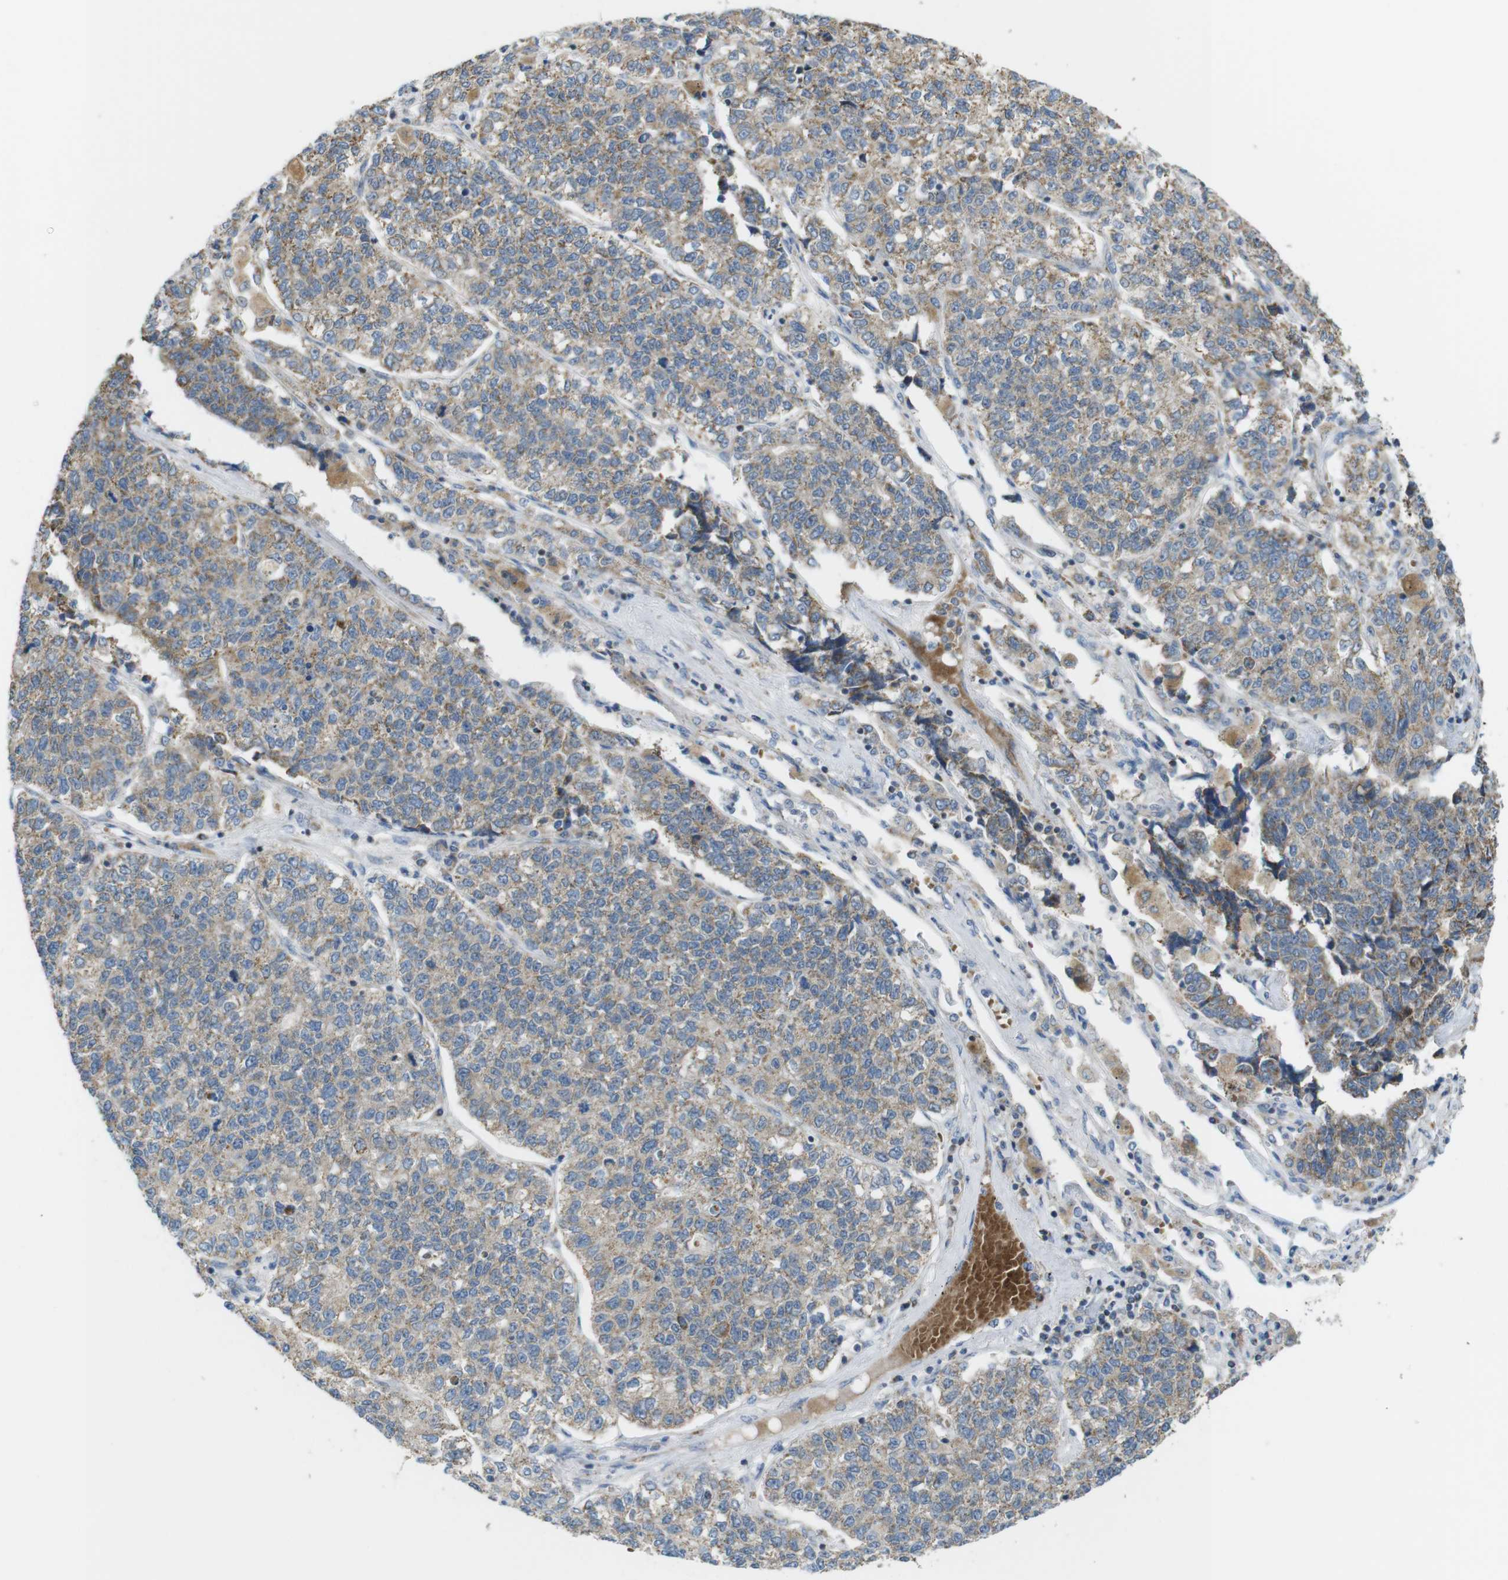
{"staining": {"intensity": "moderate", "quantity": ">75%", "location": "cytoplasmic/membranous"}, "tissue": "lung cancer", "cell_type": "Tumor cells", "image_type": "cancer", "snomed": [{"axis": "morphology", "description": "Adenocarcinoma, NOS"}, {"axis": "topography", "description": "Lung"}], "caption": "A photomicrograph of lung adenocarcinoma stained for a protein reveals moderate cytoplasmic/membranous brown staining in tumor cells.", "gene": "MARCHF1", "patient": {"sex": "male", "age": 49}}